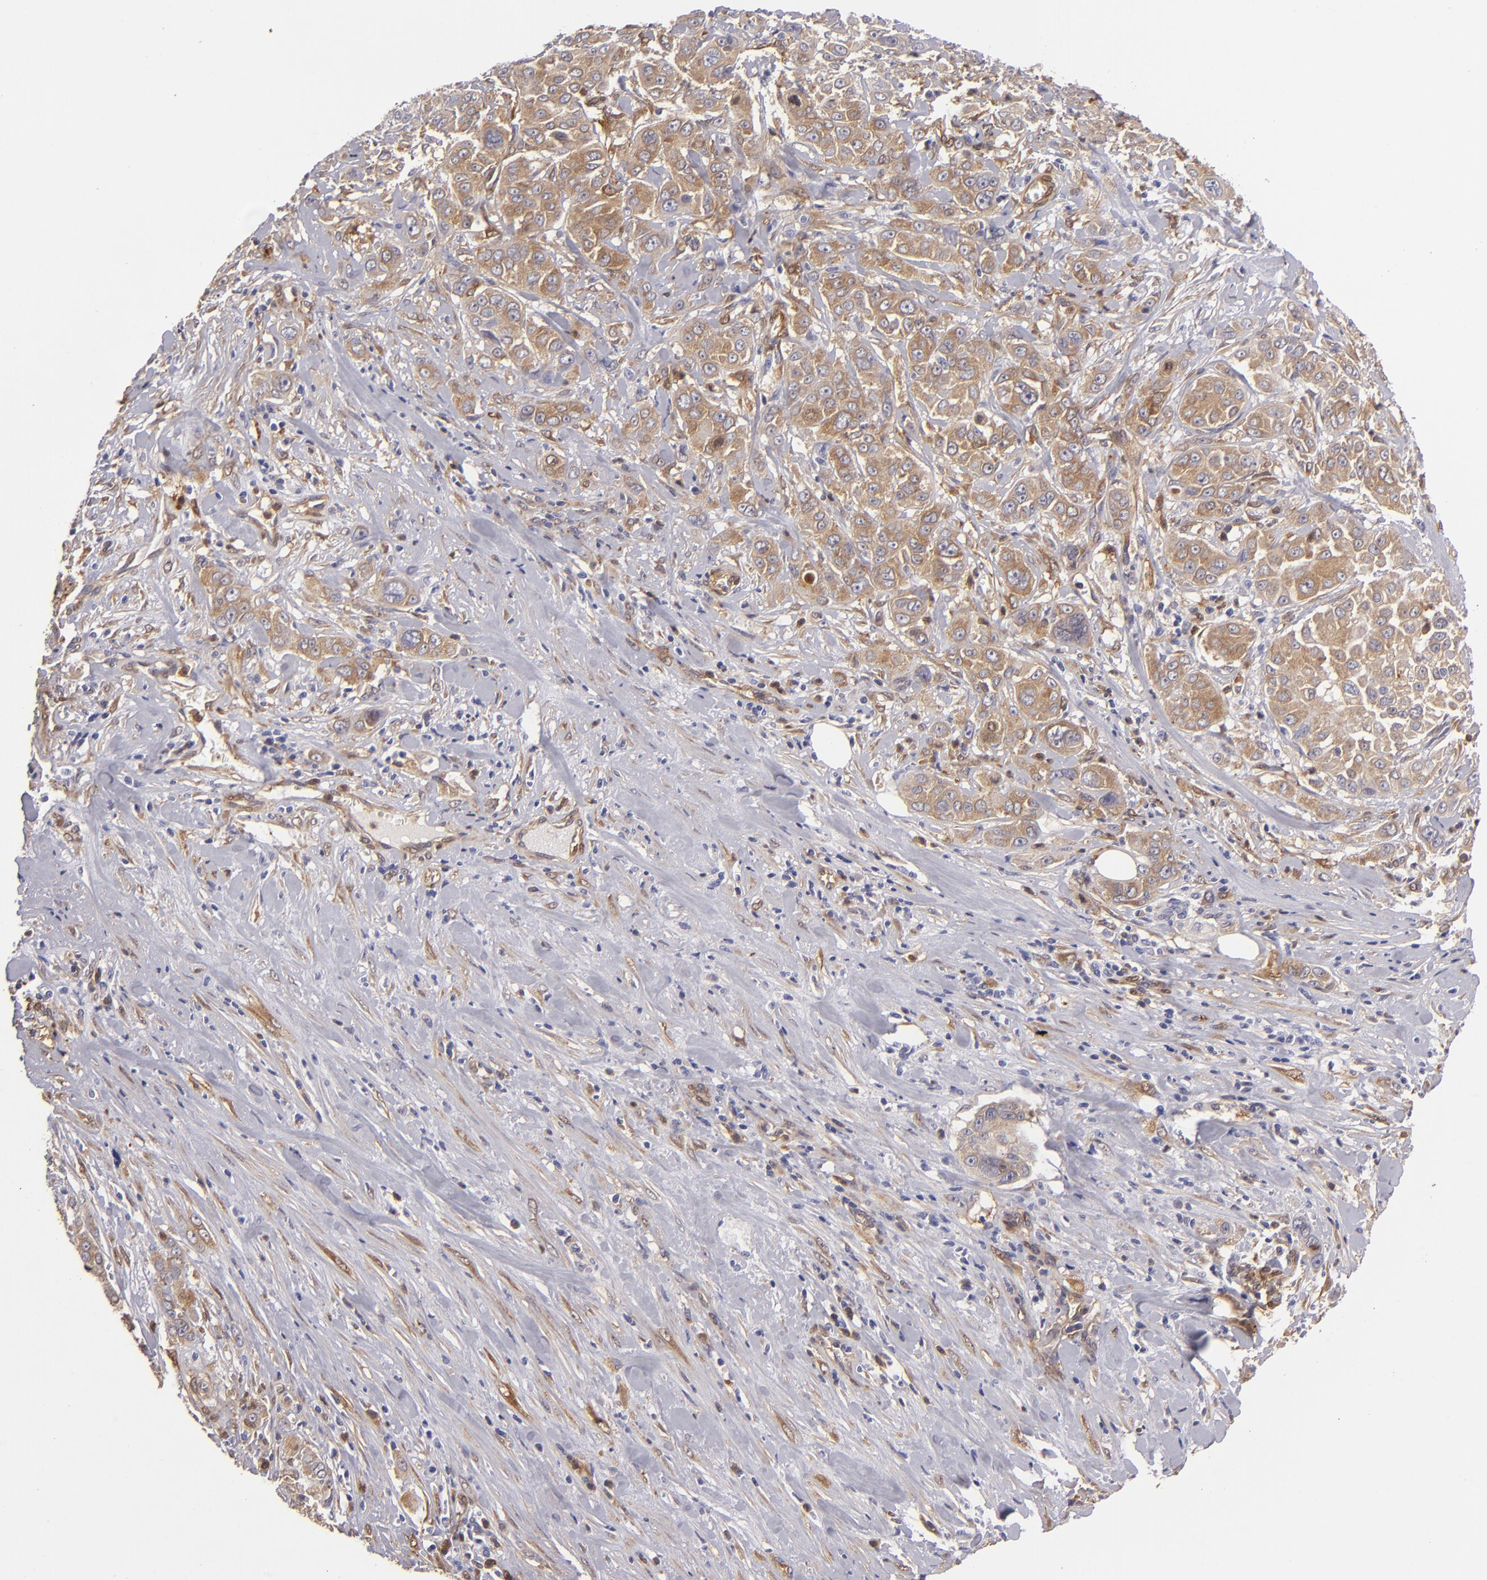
{"staining": {"intensity": "weak", "quantity": ">75%", "location": "cytoplasmic/membranous"}, "tissue": "pancreatic cancer", "cell_type": "Tumor cells", "image_type": "cancer", "snomed": [{"axis": "morphology", "description": "Adenocarcinoma, NOS"}, {"axis": "topography", "description": "Pancreas"}], "caption": "Weak cytoplasmic/membranous positivity is identified in about >75% of tumor cells in adenocarcinoma (pancreatic).", "gene": "VCL", "patient": {"sex": "female", "age": 52}}